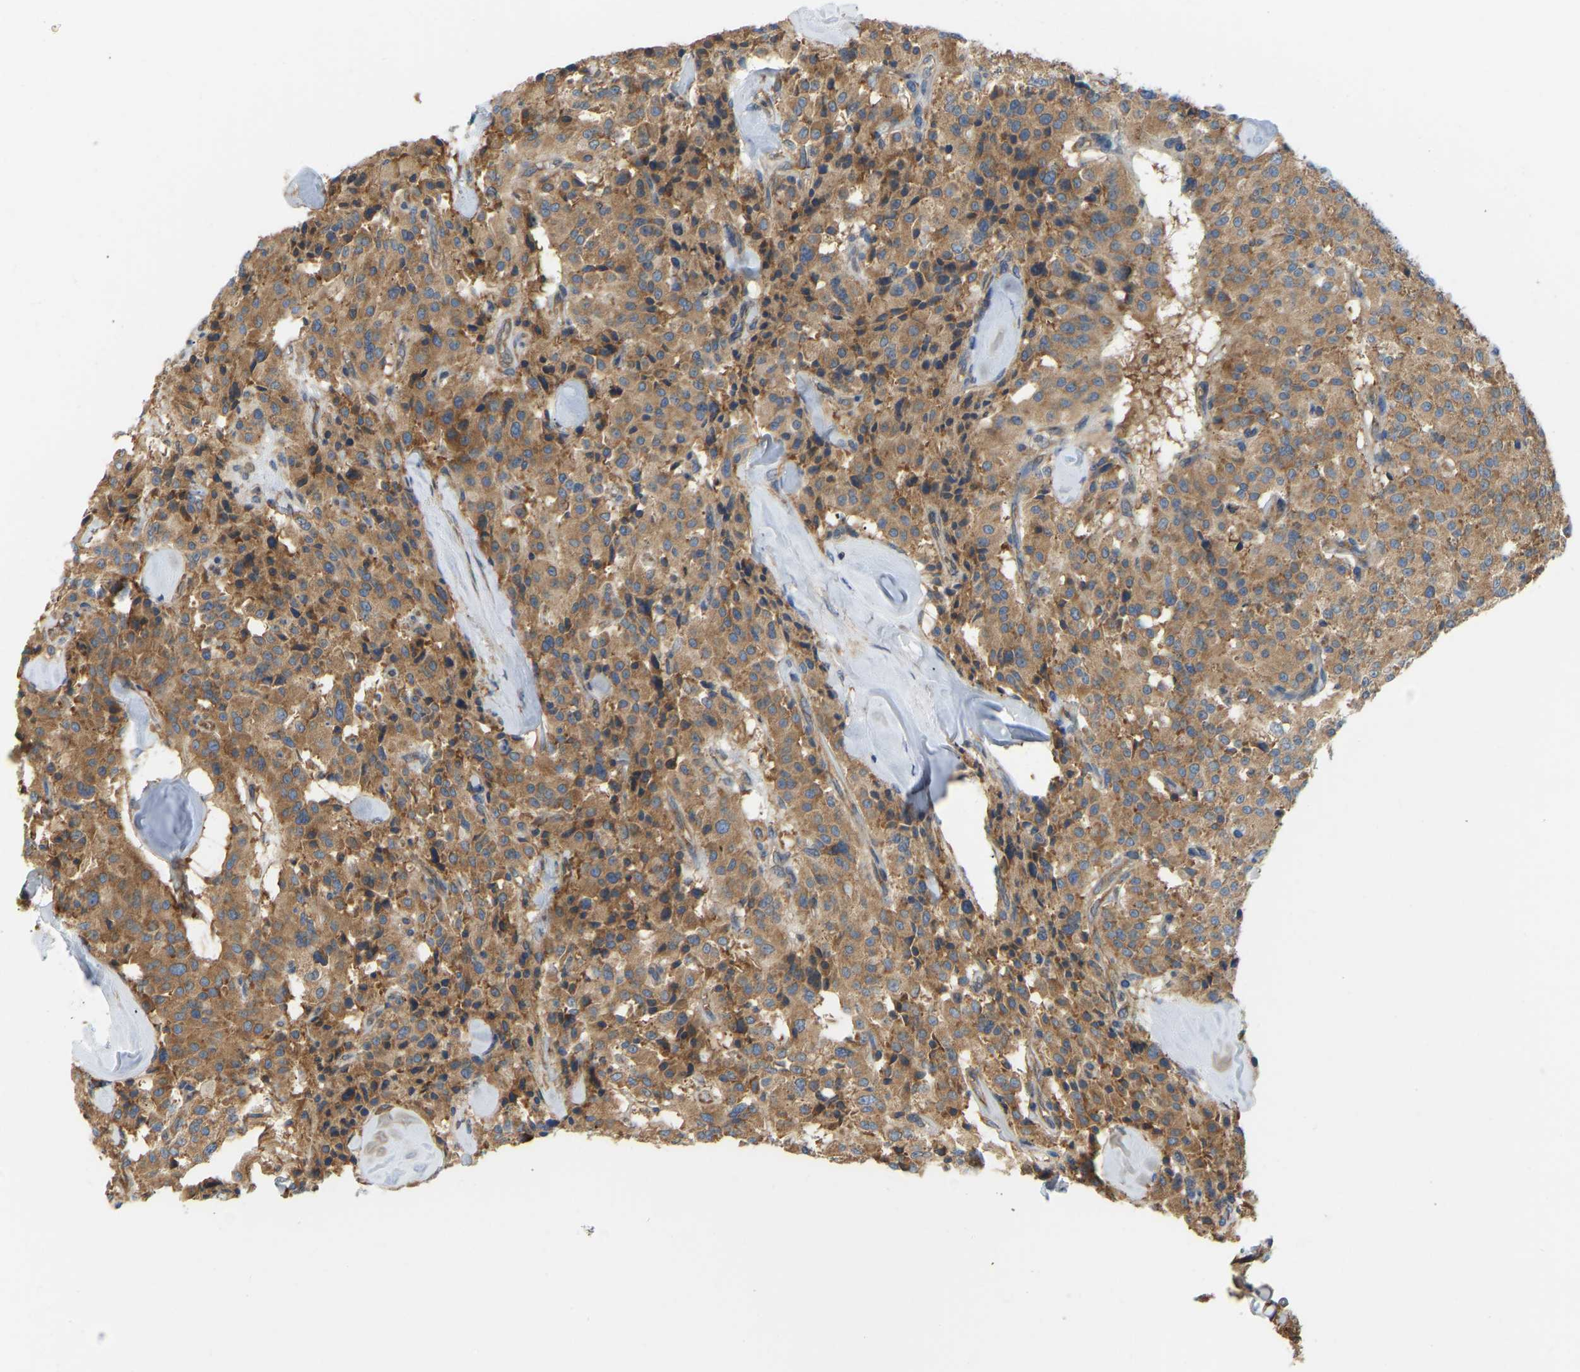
{"staining": {"intensity": "moderate", "quantity": ">75%", "location": "cytoplasmic/membranous"}, "tissue": "carcinoid", "cell_type": "Tumor cells", "image_type": "cancer", "snomed": [{"axis": "morphology", "description": "Carcinoid, malignant, NOS"}, {"axis": "topography", "description": "Lung"}], "caption": "A brown stain labels moderate cytoplasmic/membranous expression of a protein in carcinoid tumor cells. (IHC, brightfield microscopy, high magnification).", "gene": "RPS6KB2", "patient": {"sex": "male", "age": 30}}